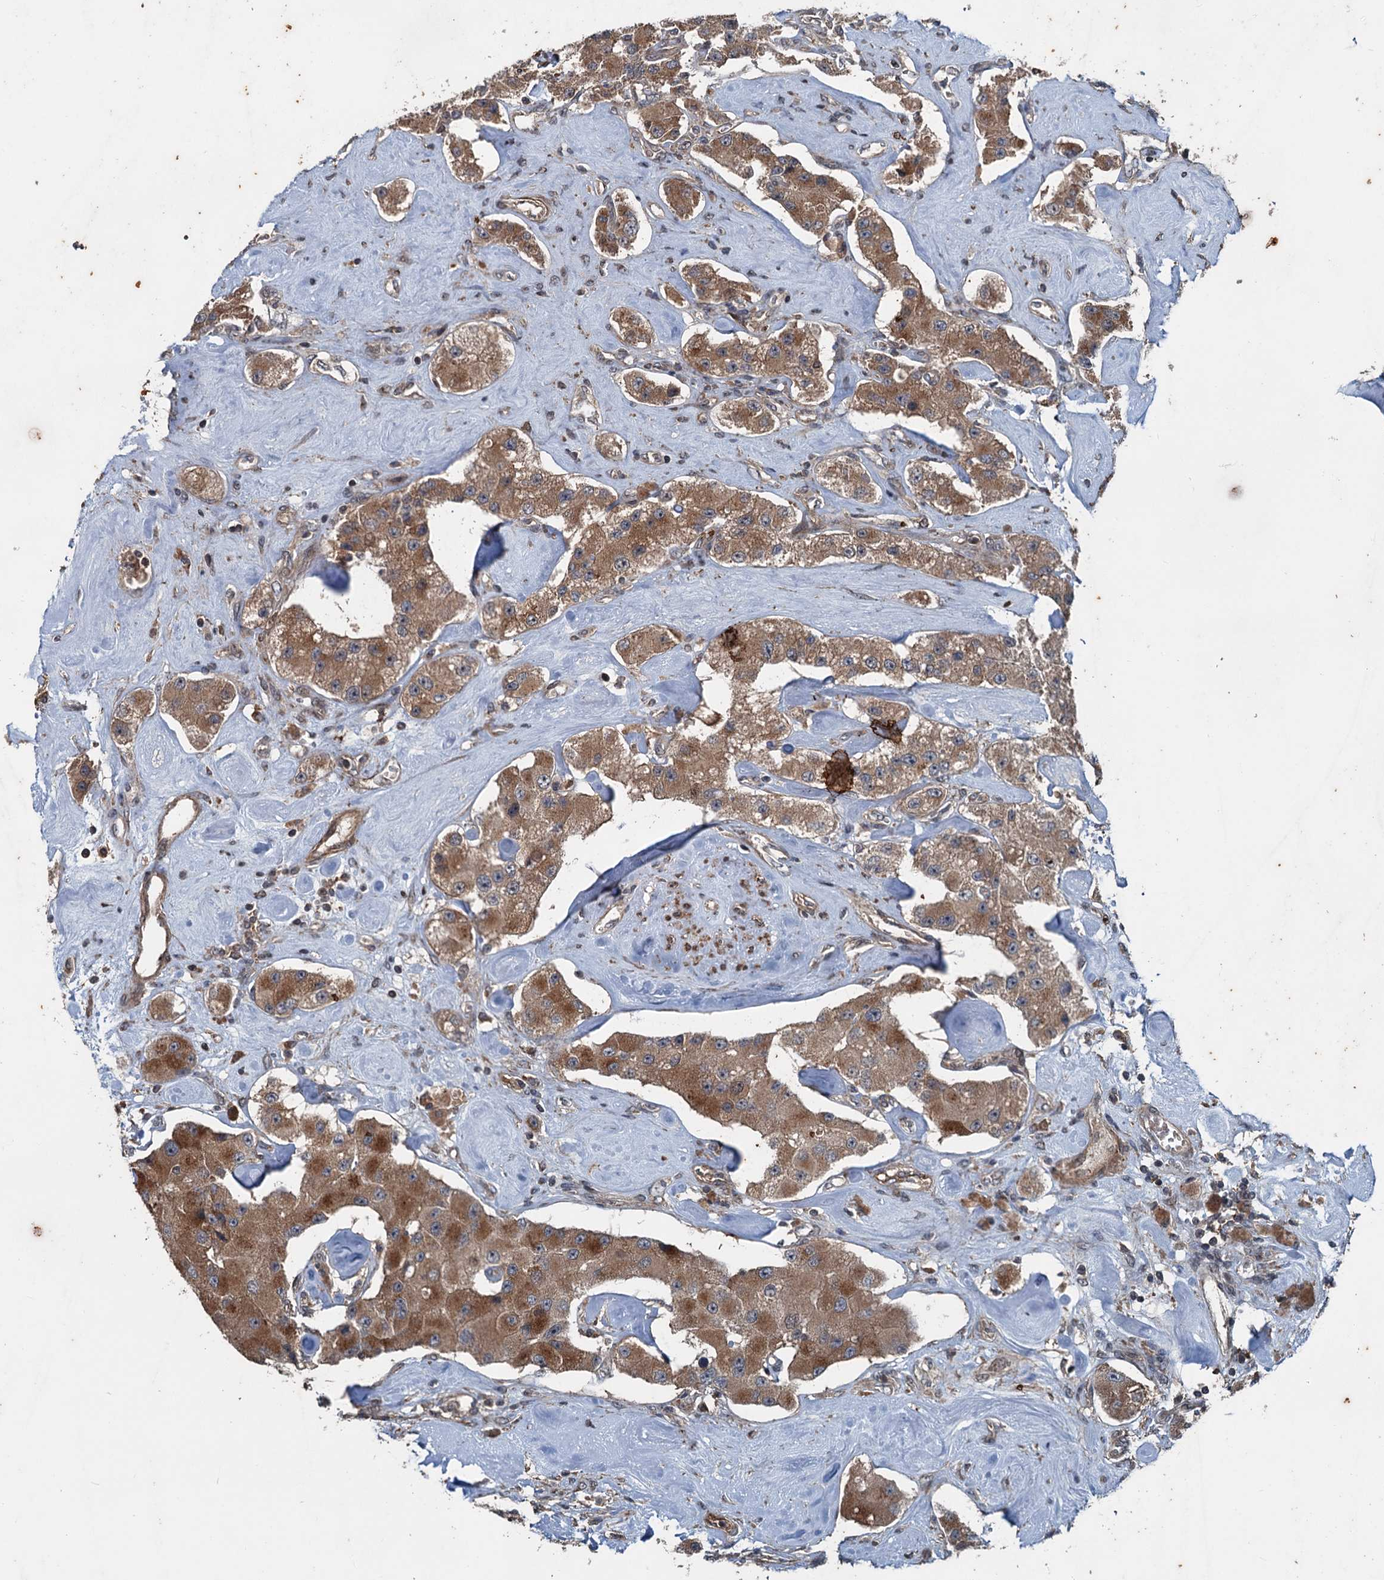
{"staining": {"intensity": "moderate", "quantity": ">75%", "location": "cytoplasmic/membranous"}, "tissue": "carcinoid", "cell_type": "Tumor cells", "image_type": "cancer", "snomed": [{"axis": "morphology", "description": "Carcinoid, malignant, NOS"}, {"axis": "topography", "description": "Pancreas"}], "caption": "Immunohistochemical staining of human malignant carcinoid exhibits medium levels of moderate cytoplasmic/membranous expression in approximately >75% of tumor cells.", "gene": "TEDC1", "patient": {"sex": "male", "age": 41}}